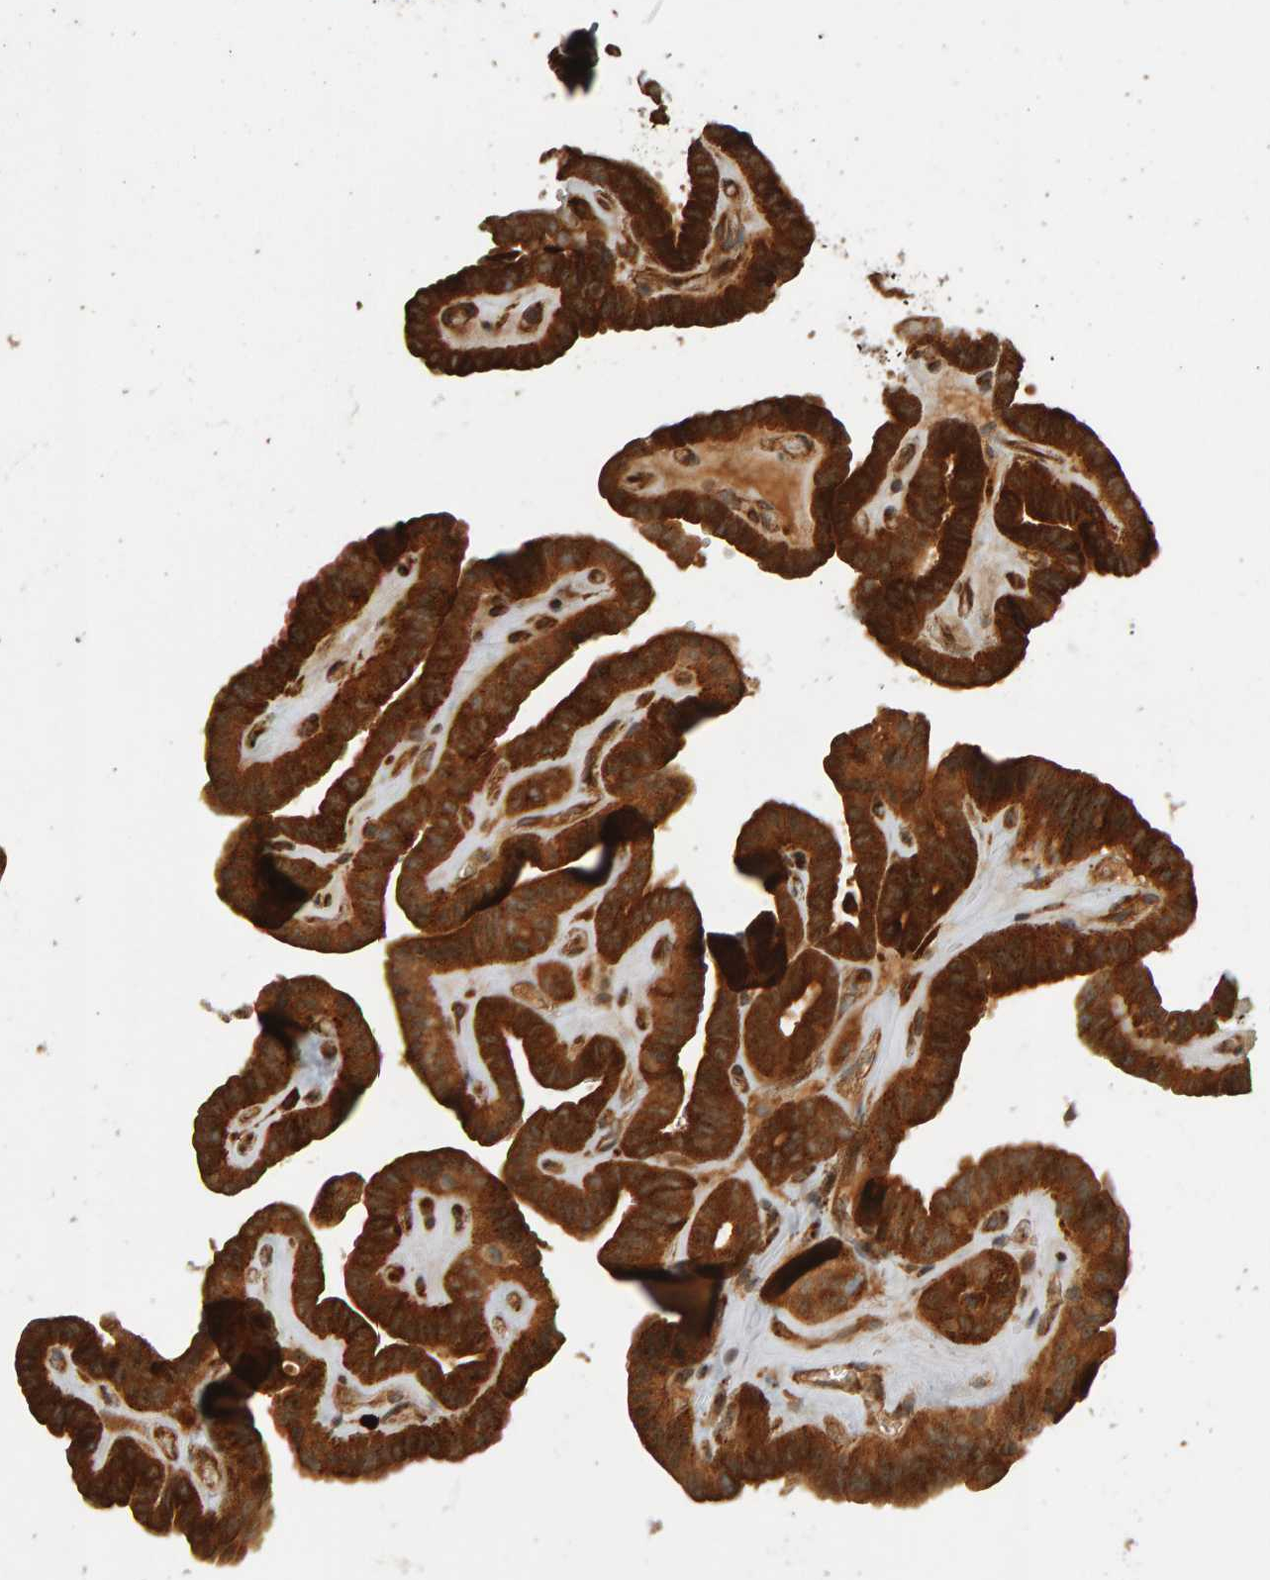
{"staining": {"intensity": "strong", "quantity": ">75%", "location": "cytoplasmic/membranous"}, "tissue": "thyroid cancer", "cell_type": "Tumor cells", "image_type": "cancer", "snomed": [{"axis": "morphology", "description": "Papillary adenocarcinoma, NOS"}, {"axis": "topography", "description": "Thyroid gland"}], "caption": "Protein staining demonstrates strong cytoplasmic/membranous expression in about >75% of tumor cells in thyroid papillary adenocarcinoma.", "gene": "ZFAND1", "patient": {"sex": "male", "age": 77}}